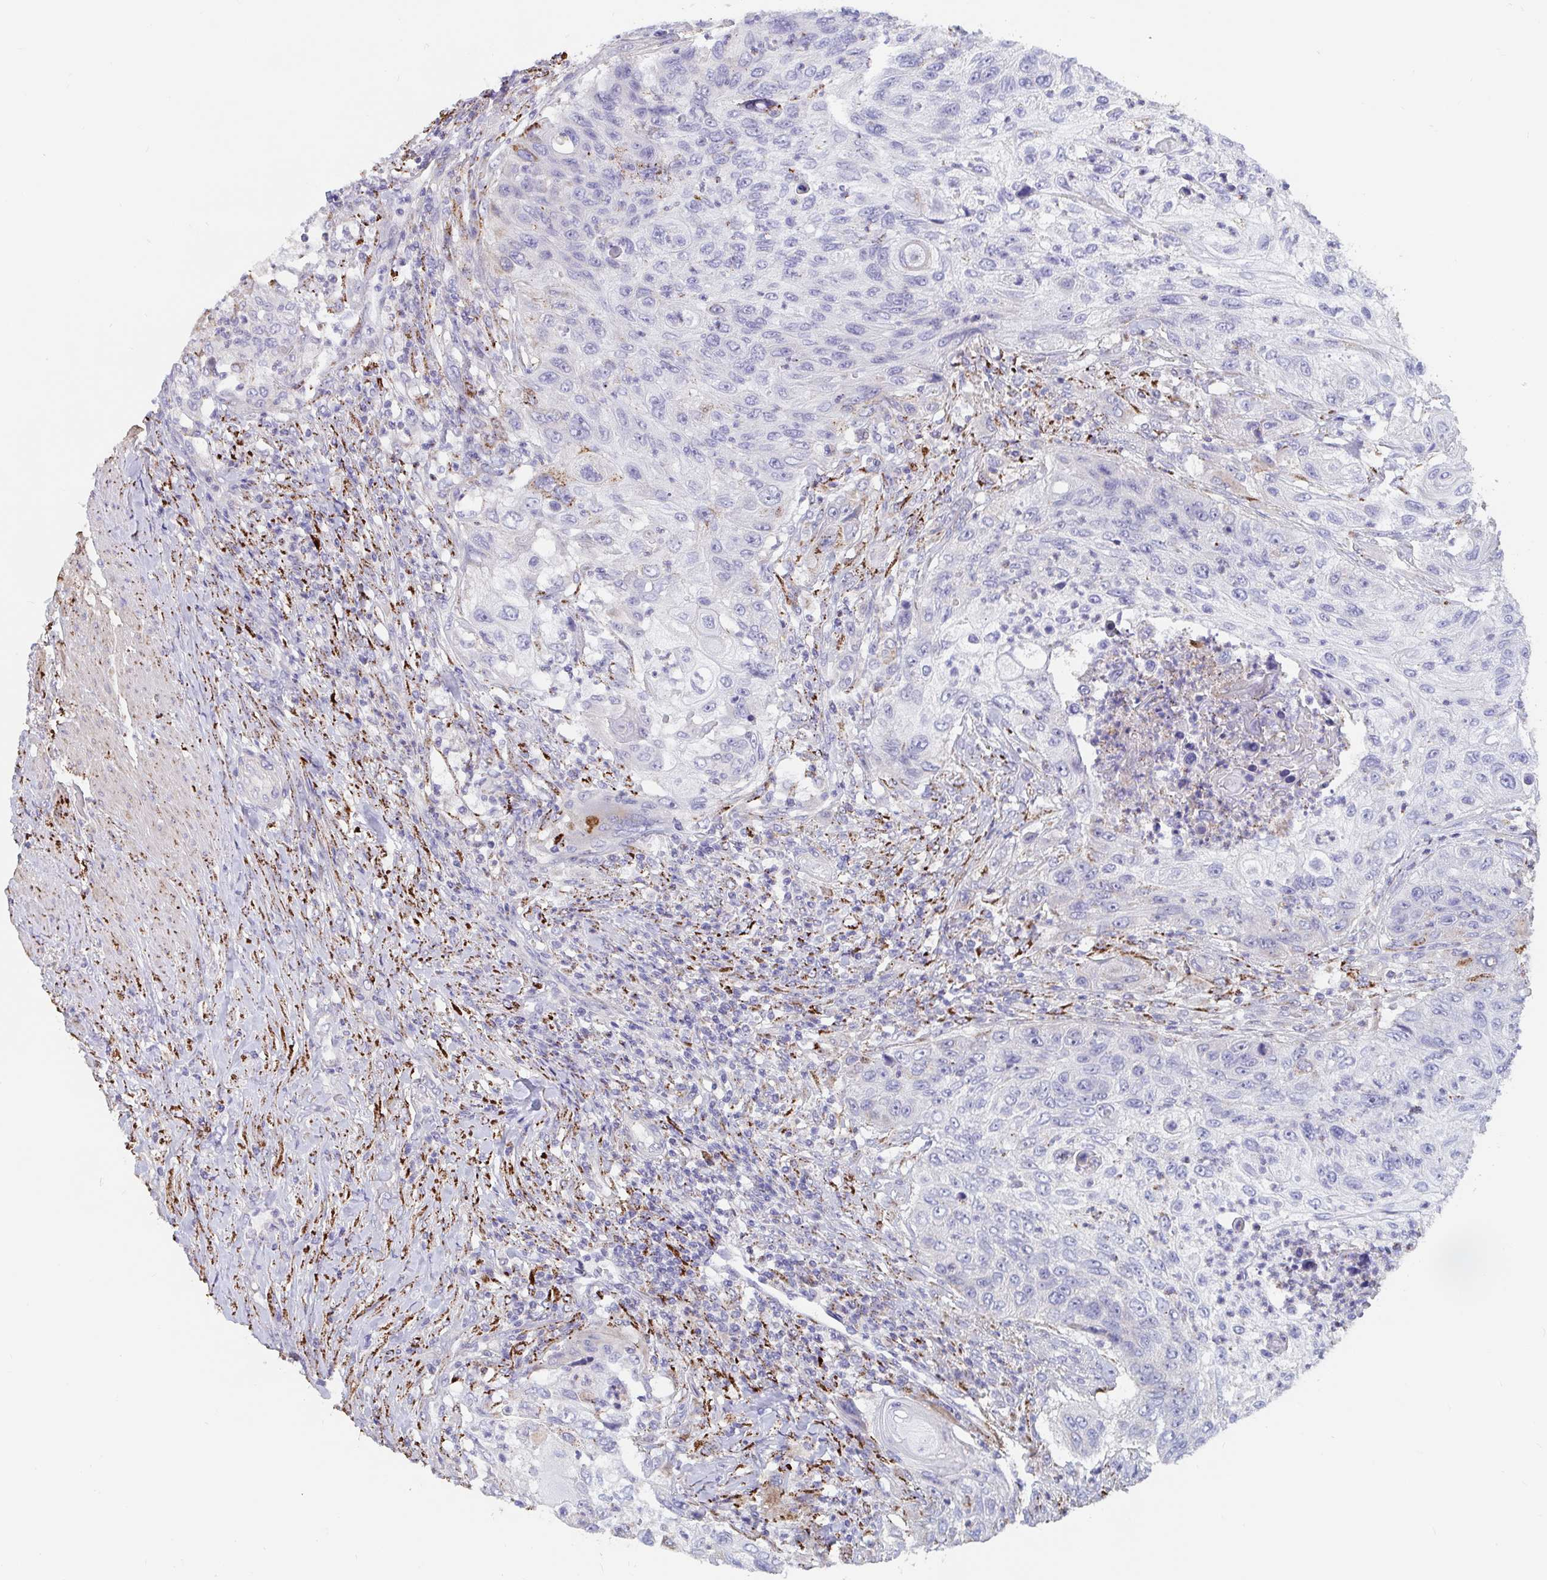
{"staining": {"intensity": "negative", "quantity": "none", "location": "none"}, "tissue": "urothelial cancer", "cell_type": "Tumor cells", "image_type": "cancer", "snomed": [{"axis": "morphology", "description": "Urothelial carcinoma, High grade"}, {"axis": "topography", "description": "Urinary bladder"}], "caption": "High power microscopy photomicrograph of an immunohistochemistry photomicrograph of urothelial cancer, revealing no significant staining in tumor cells.", "gene": "FAM156B", "patient": {"sex": "female", "age": 60}}